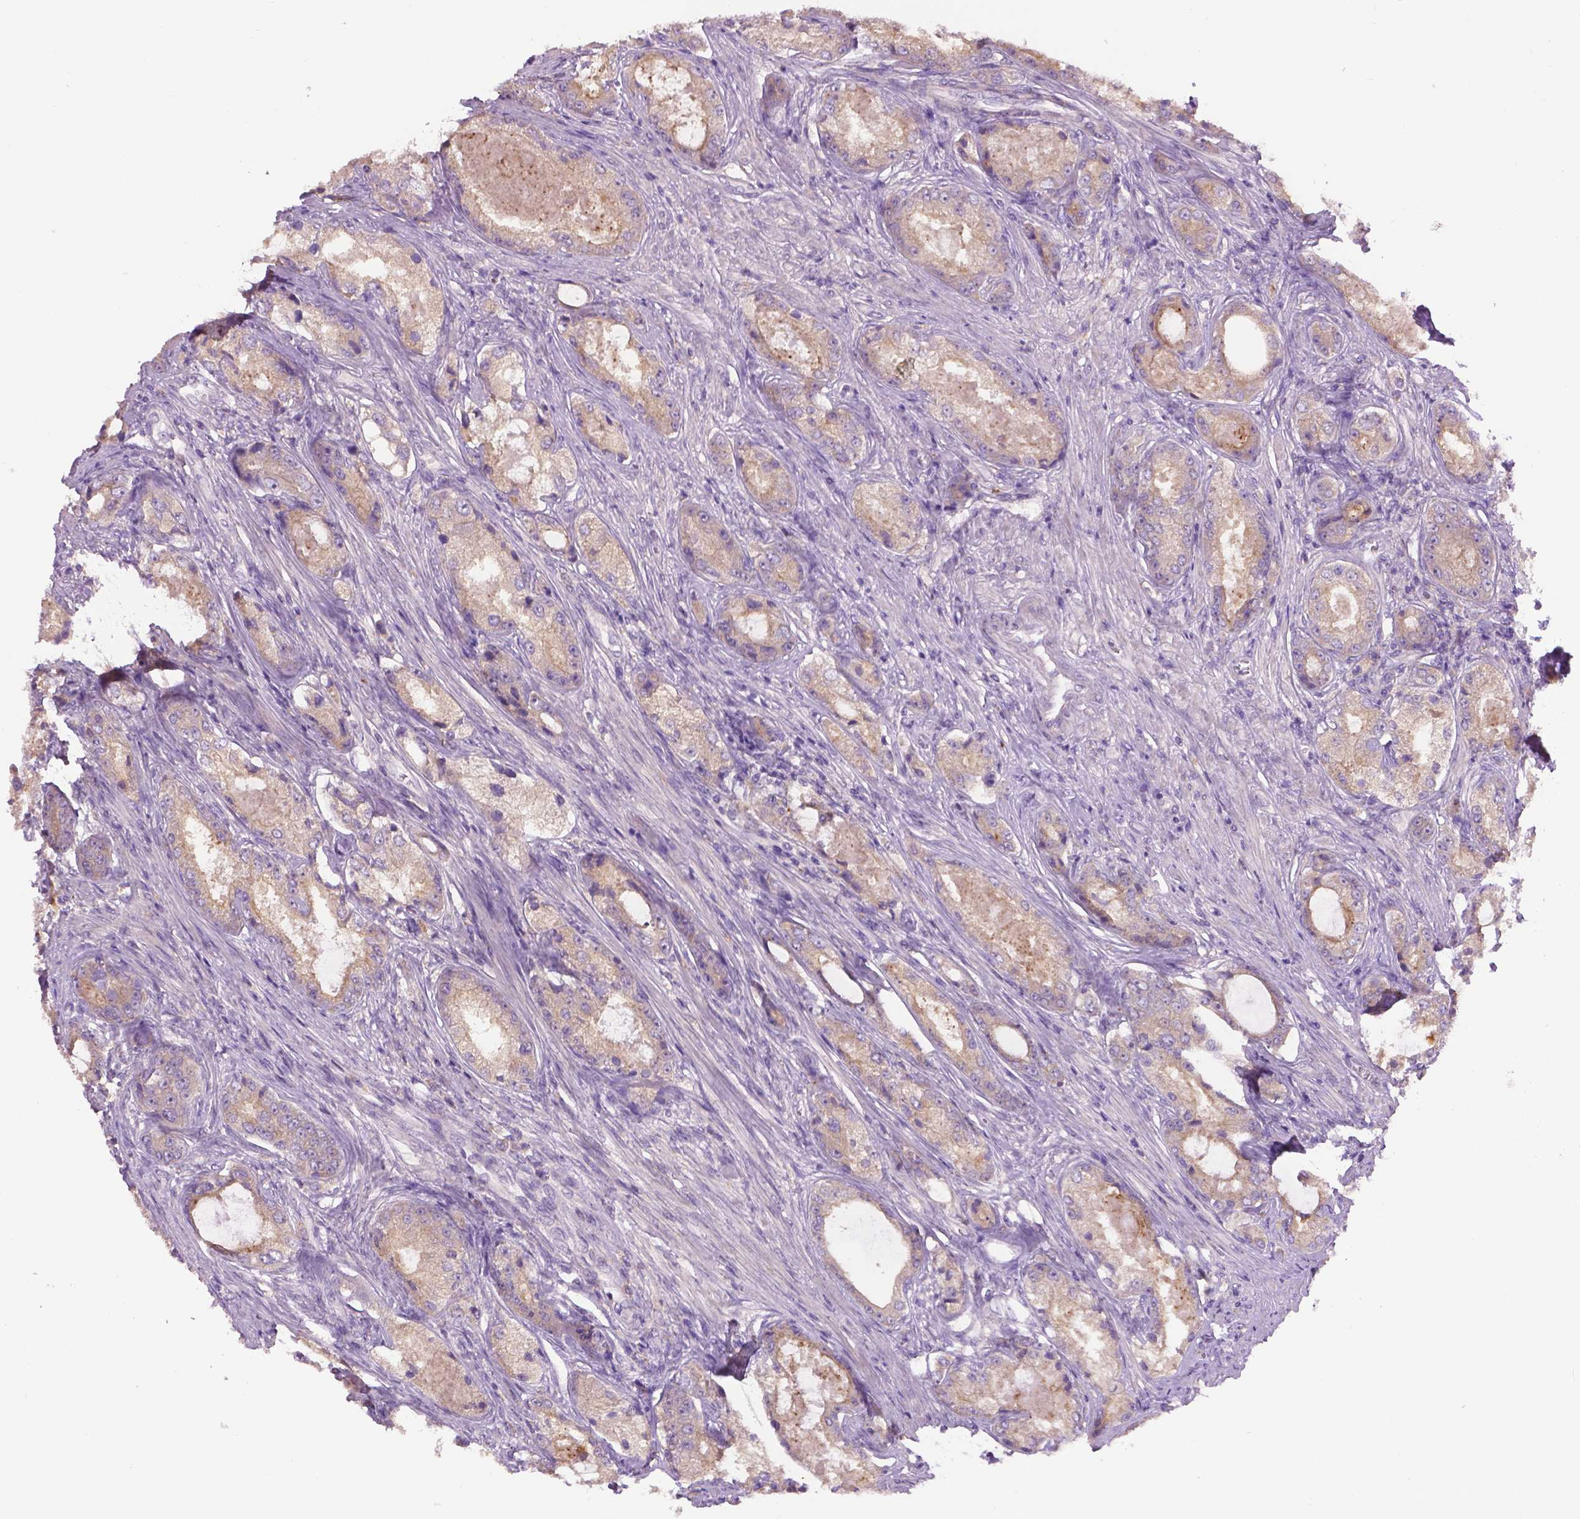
{"staining": {"intensity": "weak", "quantity": "25%-75%", "location": "cytoplasmic/membranous"}, "tissue": "prostate cancer", "cell_type": "Tumor cells", "image_type": "cancer", "snomed": [{"axis": "morphology", "description": "Adenocarcinoma, Low grade"}, {"axis": "topography", "description": "Prostate"}], "caption": "Brown immunohistochemical staining in prostate cancer demonstrates weak cytoplasmic/membranous staining in about 25%-75% of tumor cells. Nuclei are stained in blue.", "gene": "CDH7", "patient": {"sex": "male", "age": 68}}